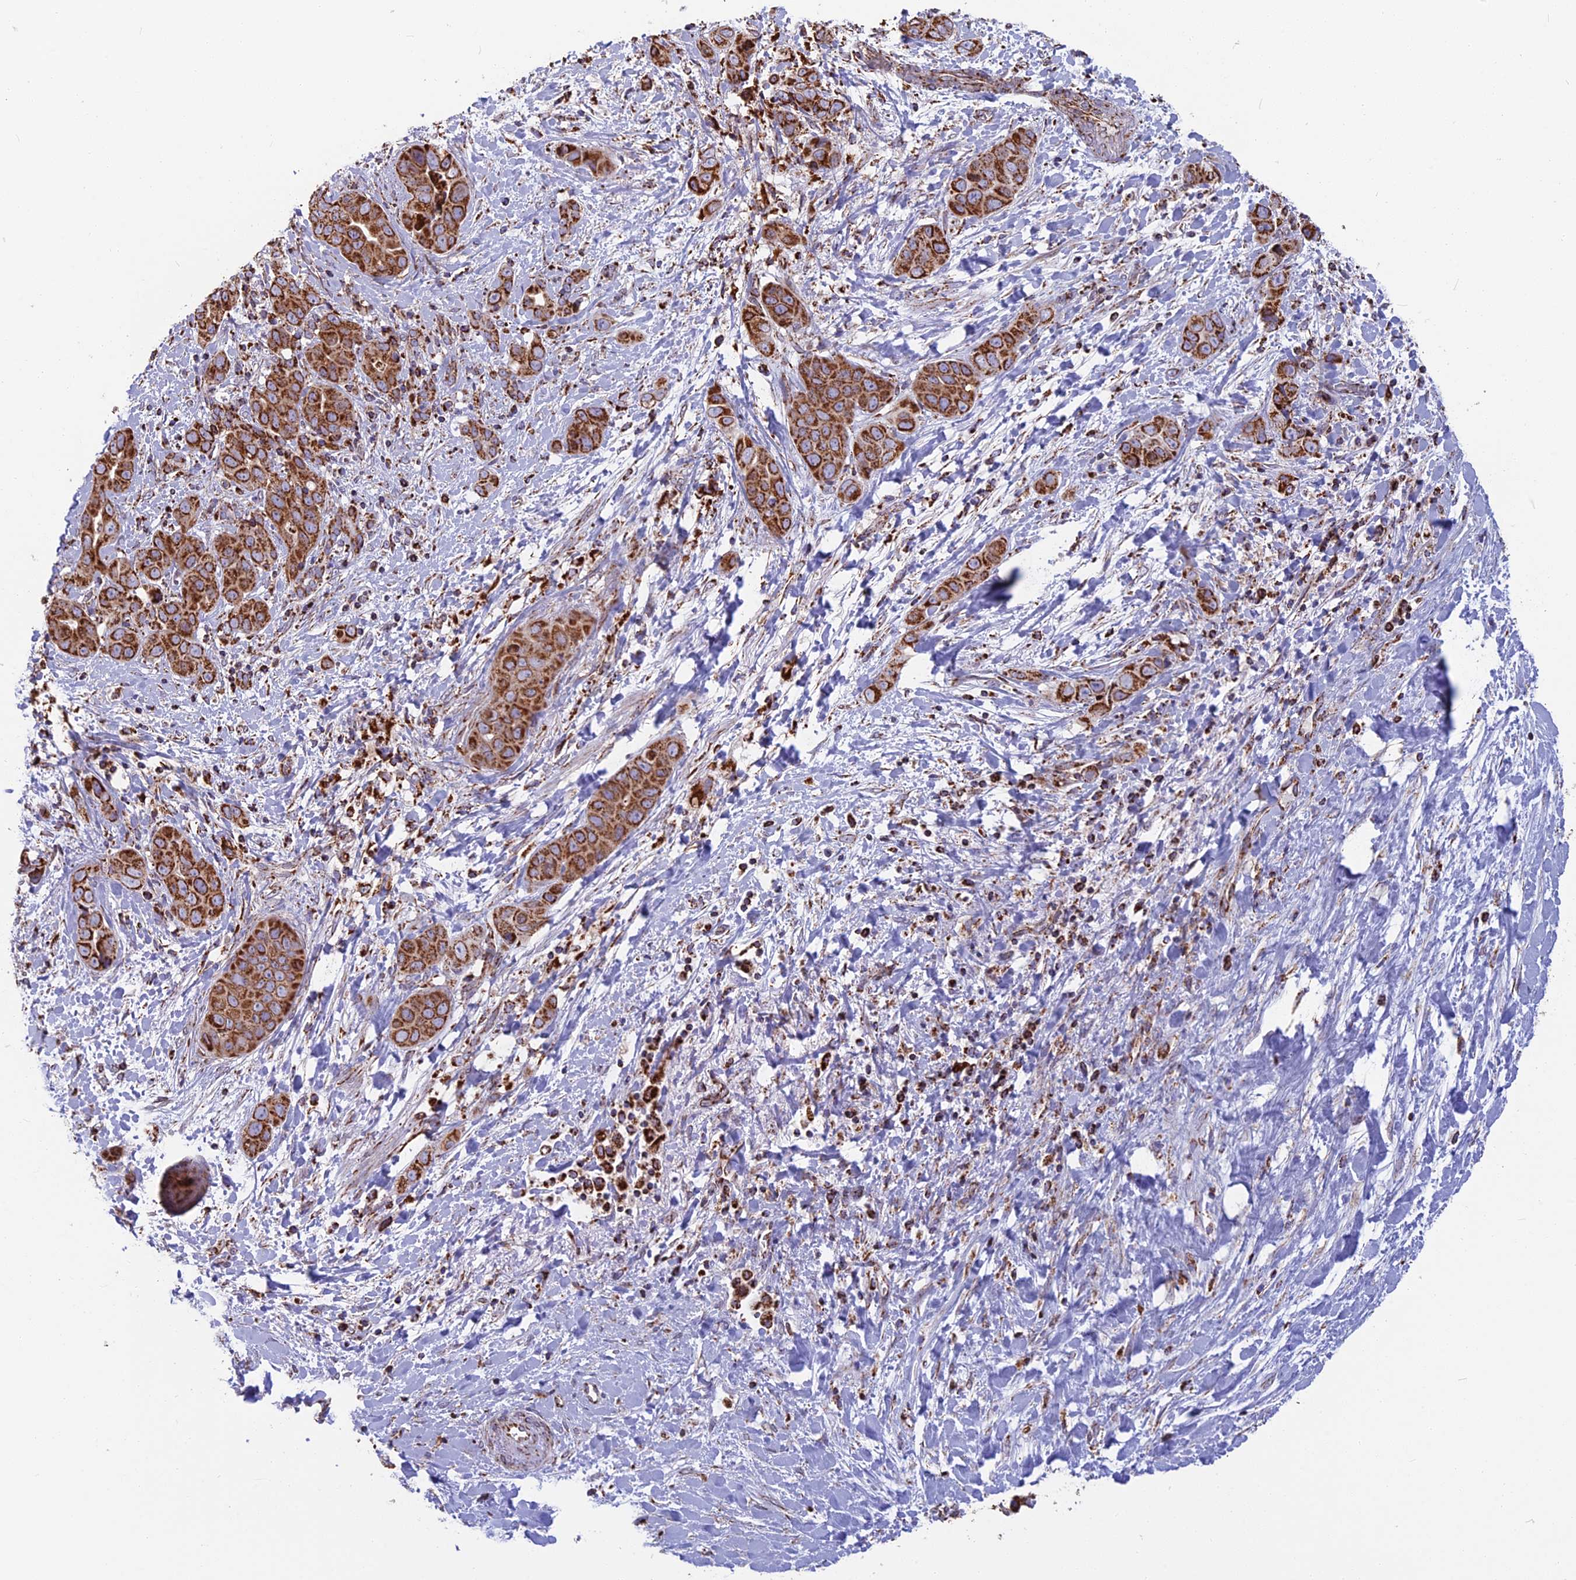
{"staining": {"intensity": "strong", "quantity": ">75%", "location": "cytoplasmic/membranous"}, "tissue": "liver cancer", "cell_type": "Tumor cells", "image_type": "cancer", "snomed": [{"axis": "morphology", "description": "Cholangiocarcinoma"}, {"axis": "topography", "description": "Liver"}], "caption": "Immunohistochemistry (IHC) micrograph of human liver cancer (cholangiocarcinoma) stained for a protein (brown), which shows high levels of strong cytoplasmic/membranous staining in approximately >75% of tumor cells.", "gene": "CS", "patient": {"sex": "female", "age": 52}}